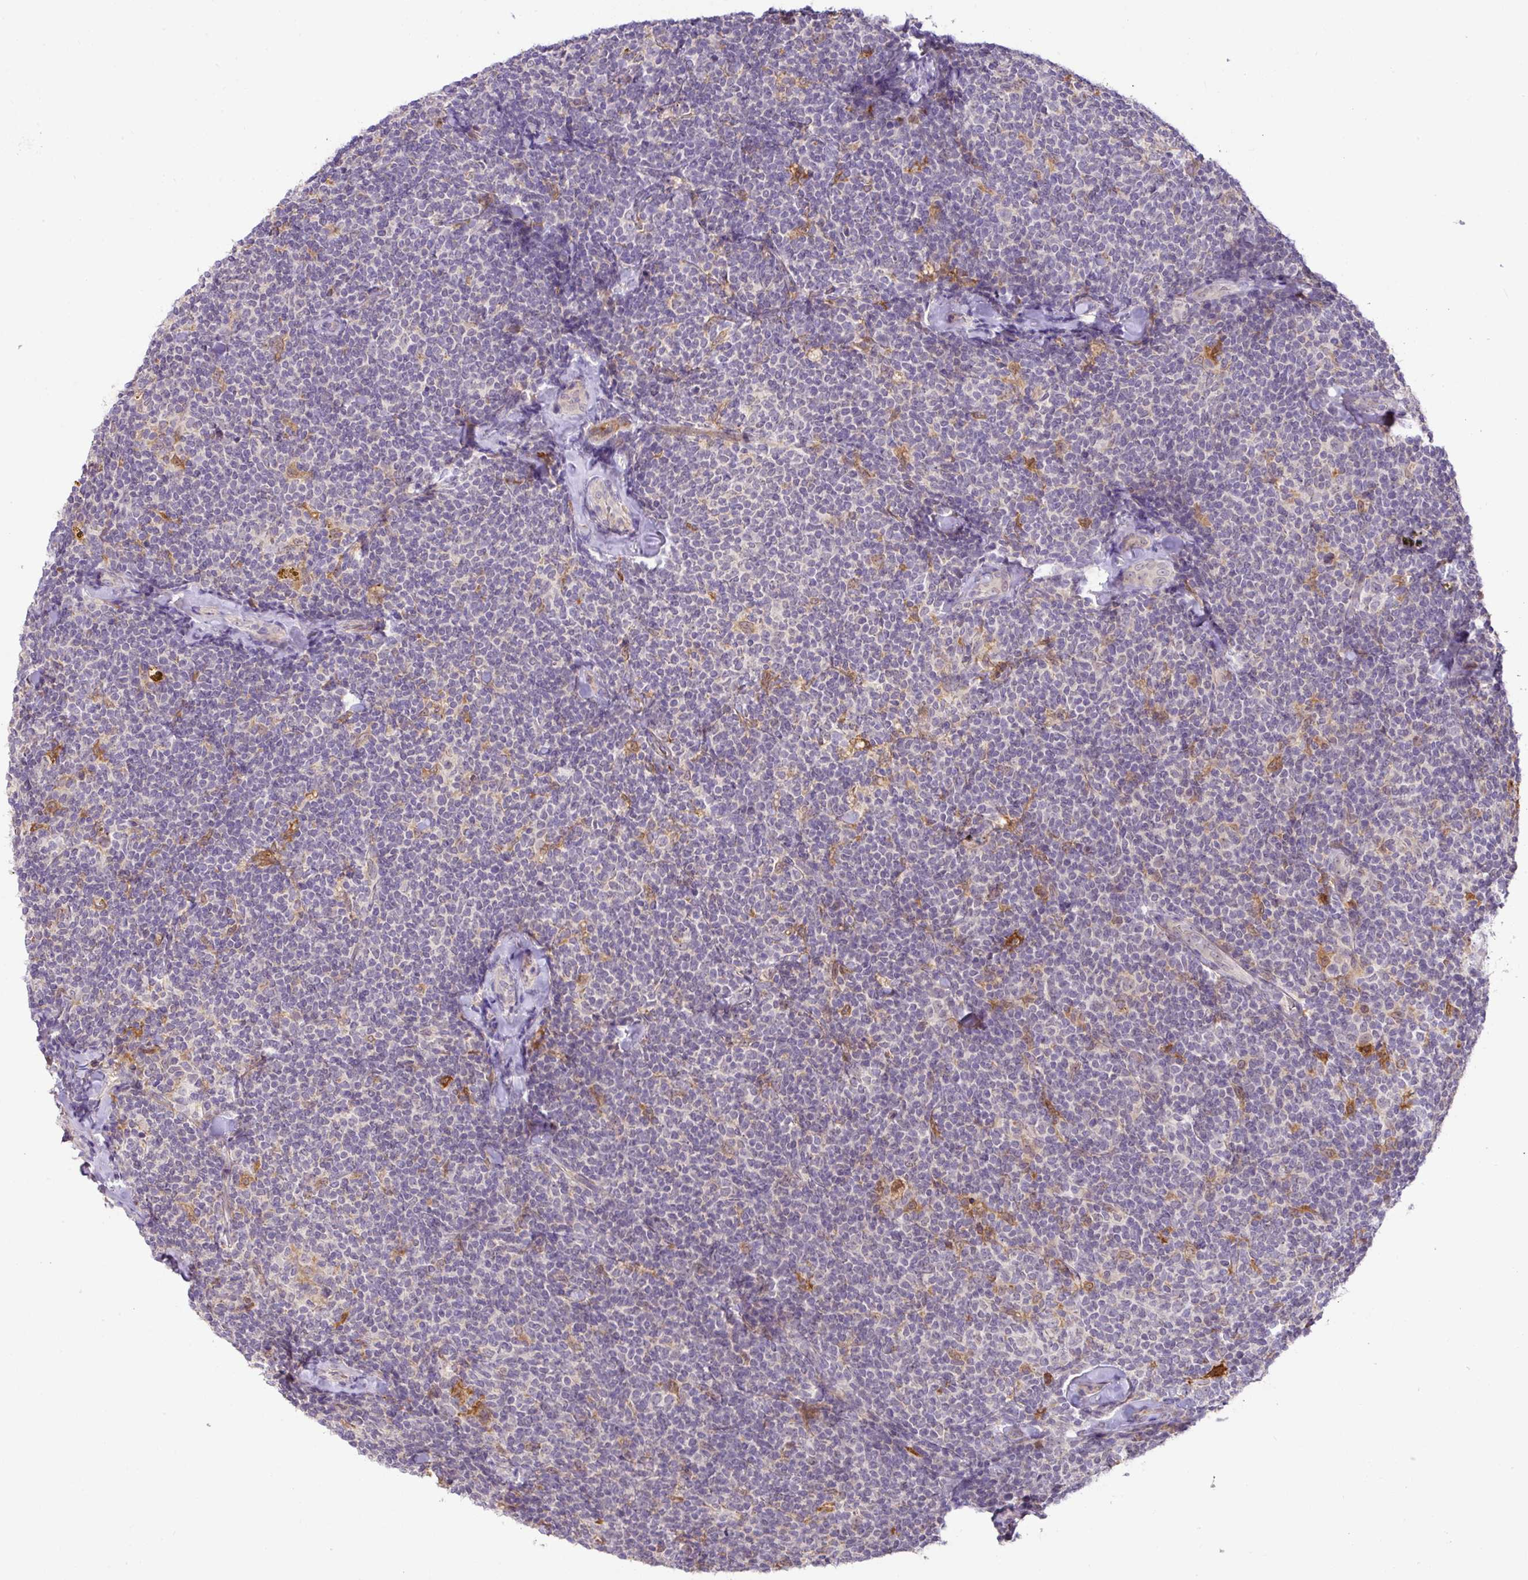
{"staining": {"intensity": "negative", "quantity": "none", "location": "none"}, "tissue": "lymphoma", "cell_type": "Tumor cells", "image_type": "cancer", "snomed": [{"axis": "morphology", "description": "Malignant lymphoma, non-Hodgkin's type, Low grade"}, {"axis": "topography", "description": "Lymph node"}], "caption": "Tumor cells are negative for brown protein staining in malignant lymphoma, non-Hodgkin's type (low-grade).", "gene": "GCNT7", "patient": {"sex": "female", "age": 56}}